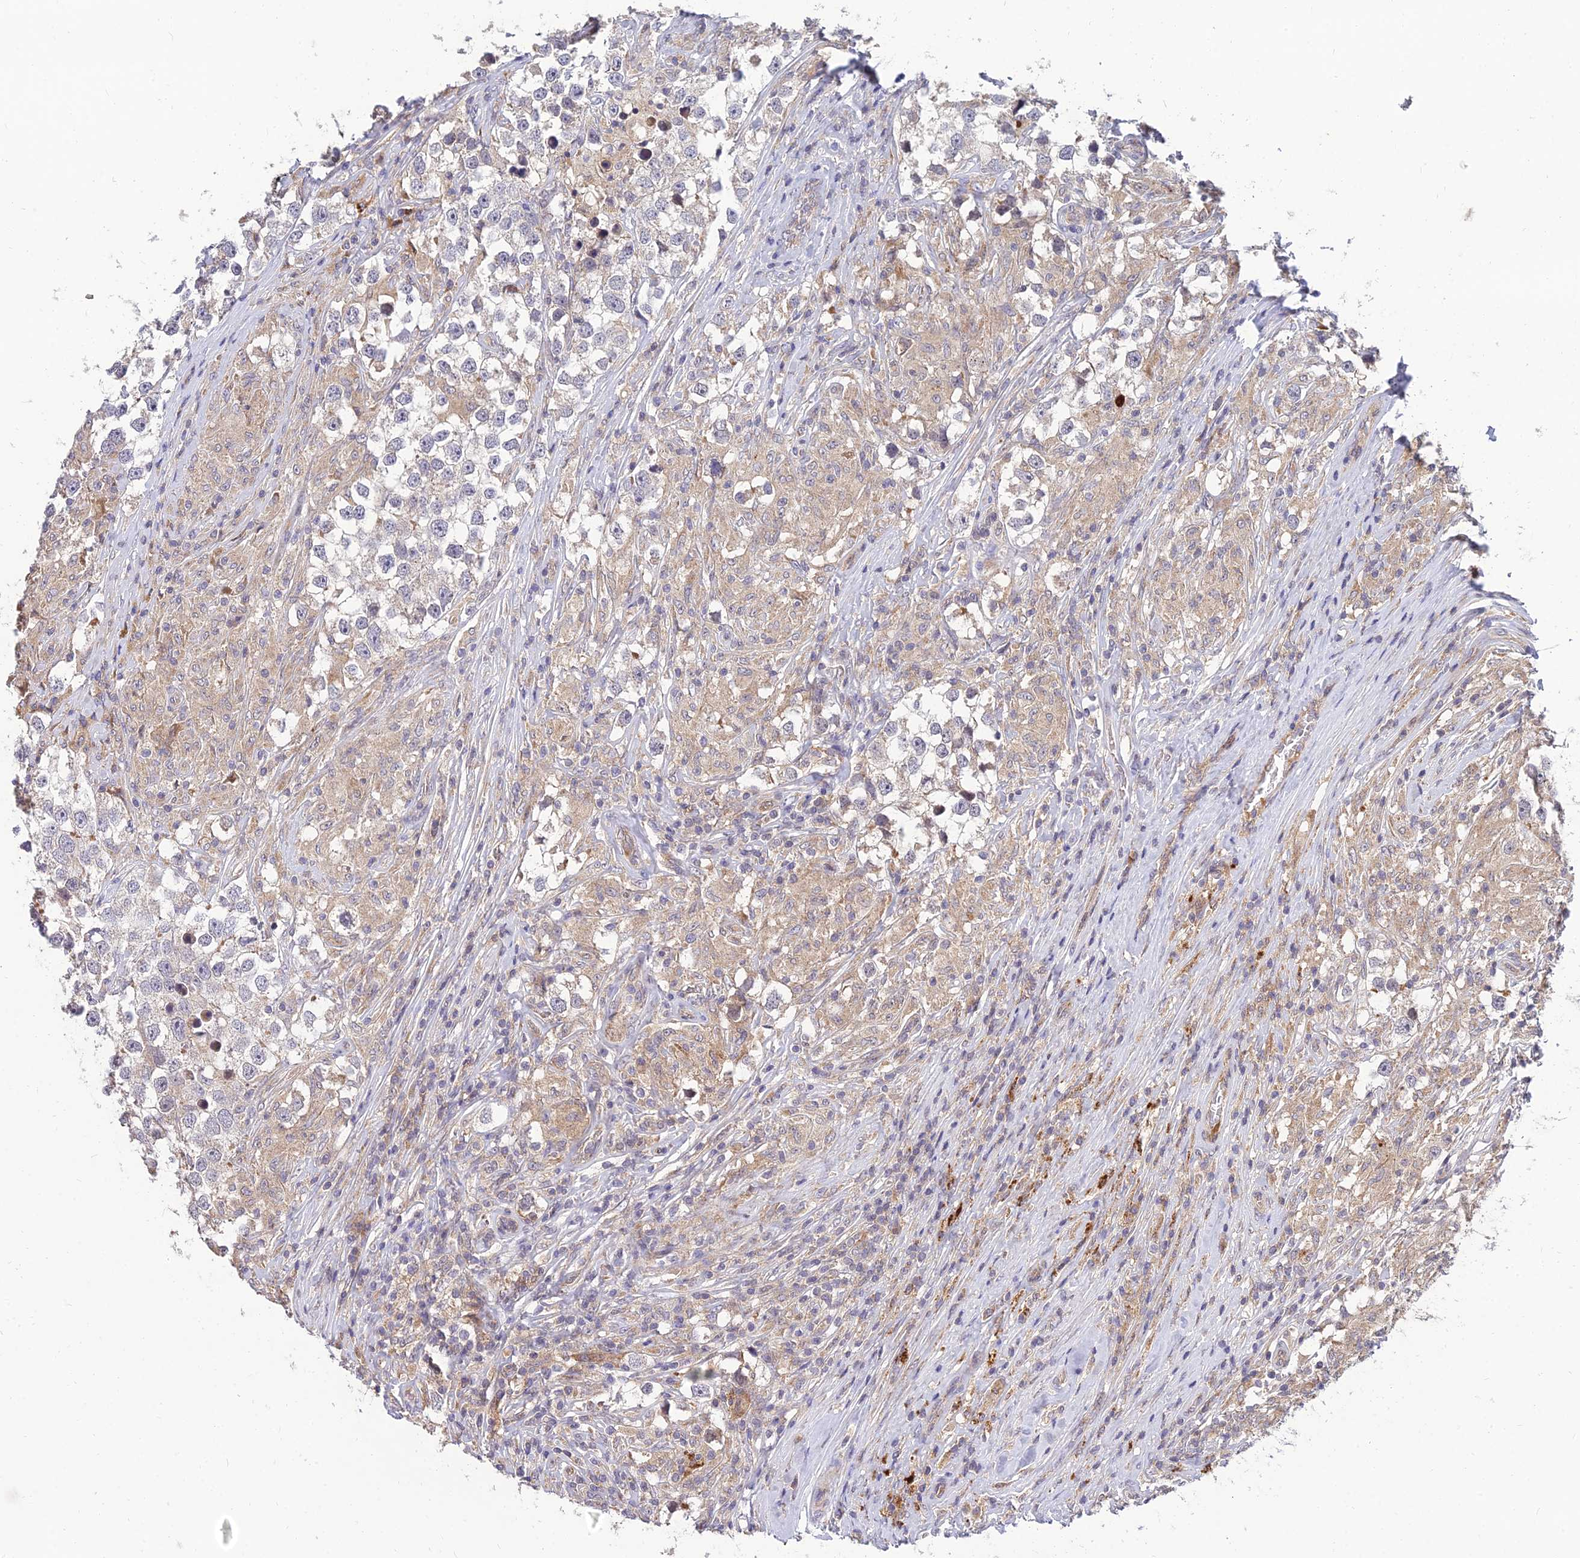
{"staining": {"intensity": "negative", "quantity": "none", "location": "none"}, "tissue": "testis cancer", "cell_type": "Tumor cells", "image_type": "cancer", "snomed": [{"axis": "morphology", "description": "Seminoma, NOS"}, {"axis": "topography", "description": "Testis"}], "caption": "This histopathology image is of testis cancer stained with IHC to label a protein in brown with the nuclei are counter-stained blue. There is no expression in tumor cells. (Stains: DAB immunohistochemistry with hematoxylin counter stain, Microscopy: brightfield microscopy at high magnification).", "gene": "NPY", "patient": {"sex": "male", "age": 46}}